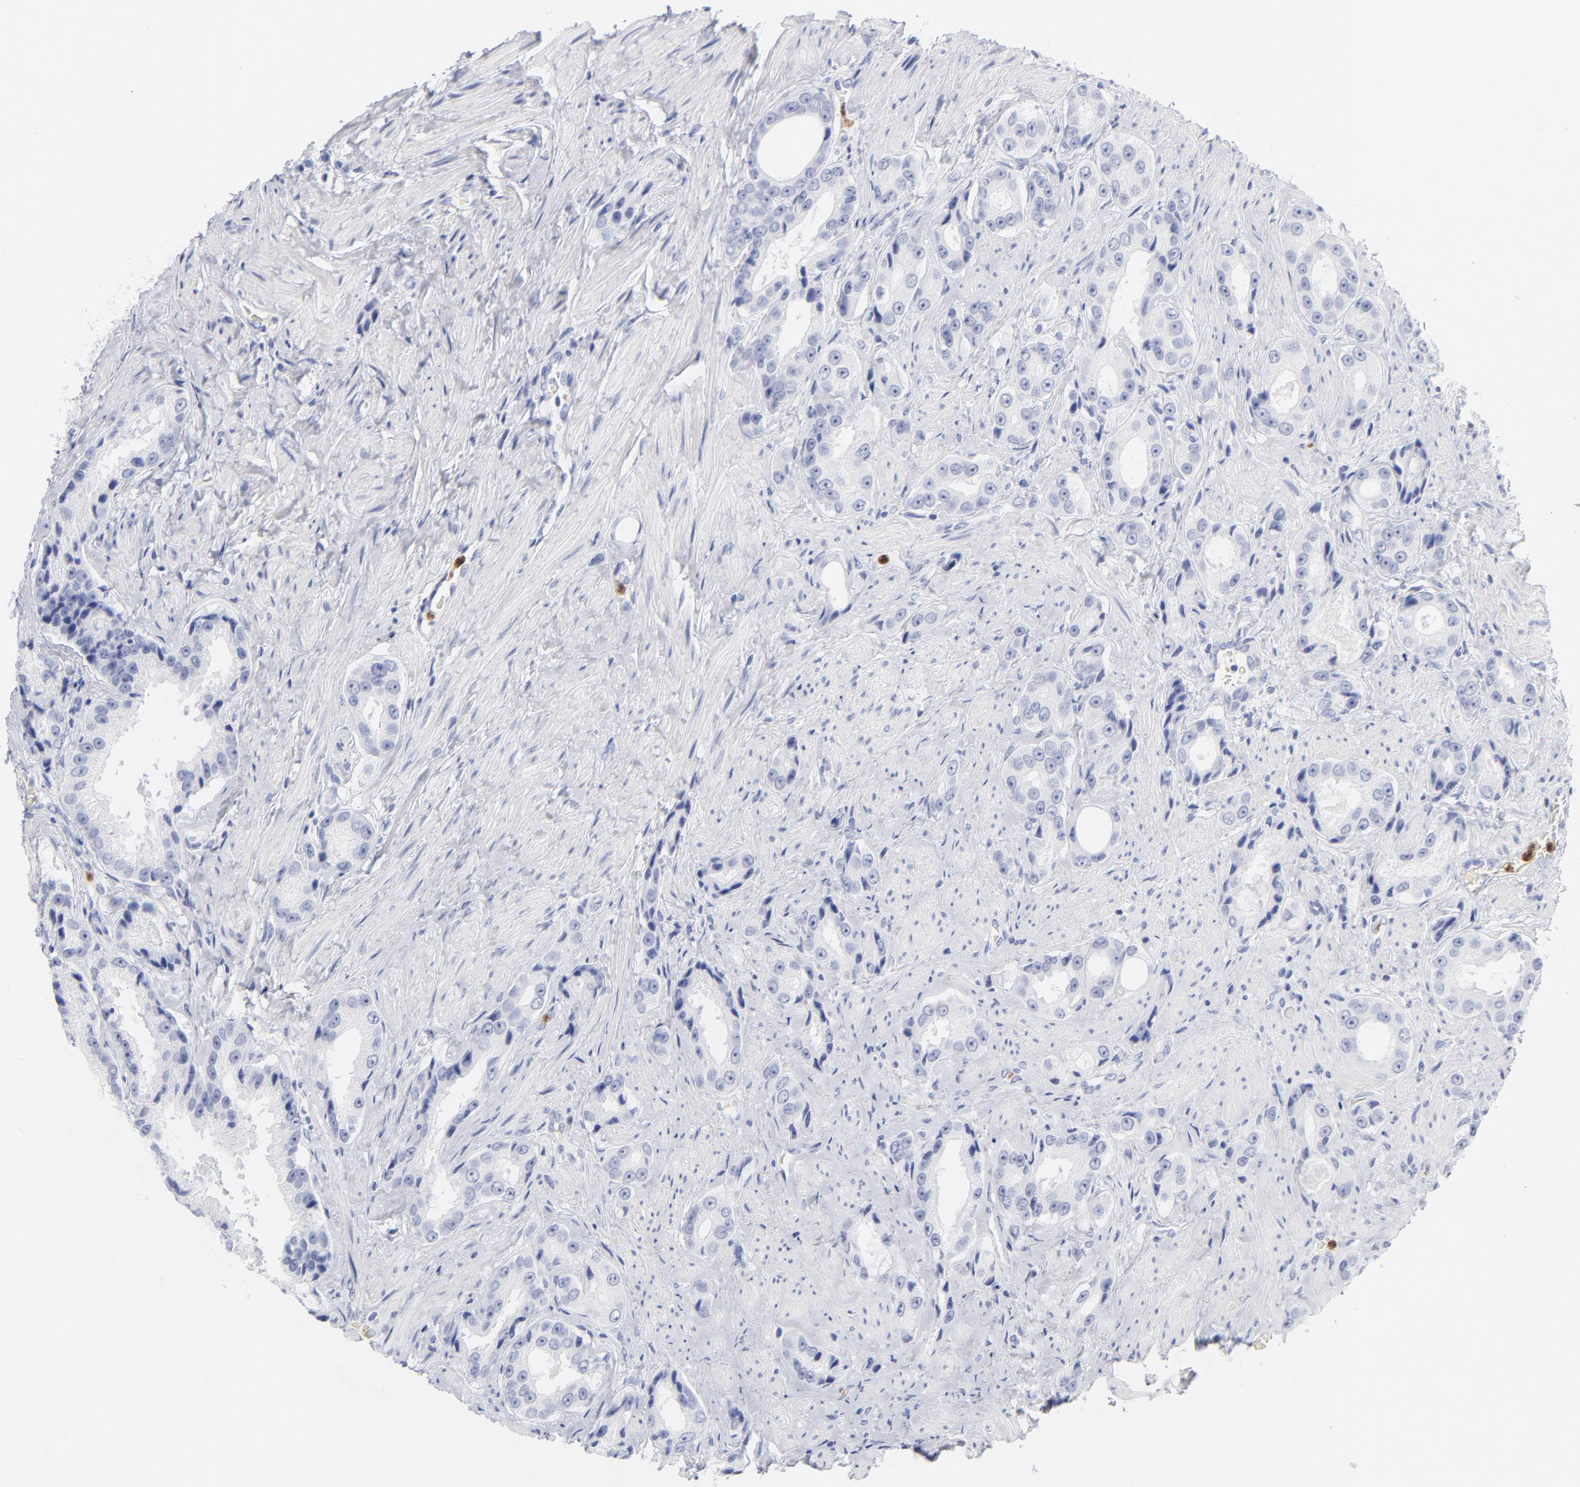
{"staining": {"intensity": "negative", "quantity": "none", "location": "none"}, "tissue": "prostate cancer", "cell_type": "Tumor cells", "image_type": "cancer", "snomed": [{"axis": "morphology", "description": "Adenocarcinoma, Medium grade"}, {"axis": "topography", "description": "Prostate"}], "caption": "Immunohistochemical staining of human adenocarcinoma (medium-grade) (prostate) reveals no significant expression in tumor cells.", "gene": "ARG1", "patient": {"sex": "male", "age": 60}}